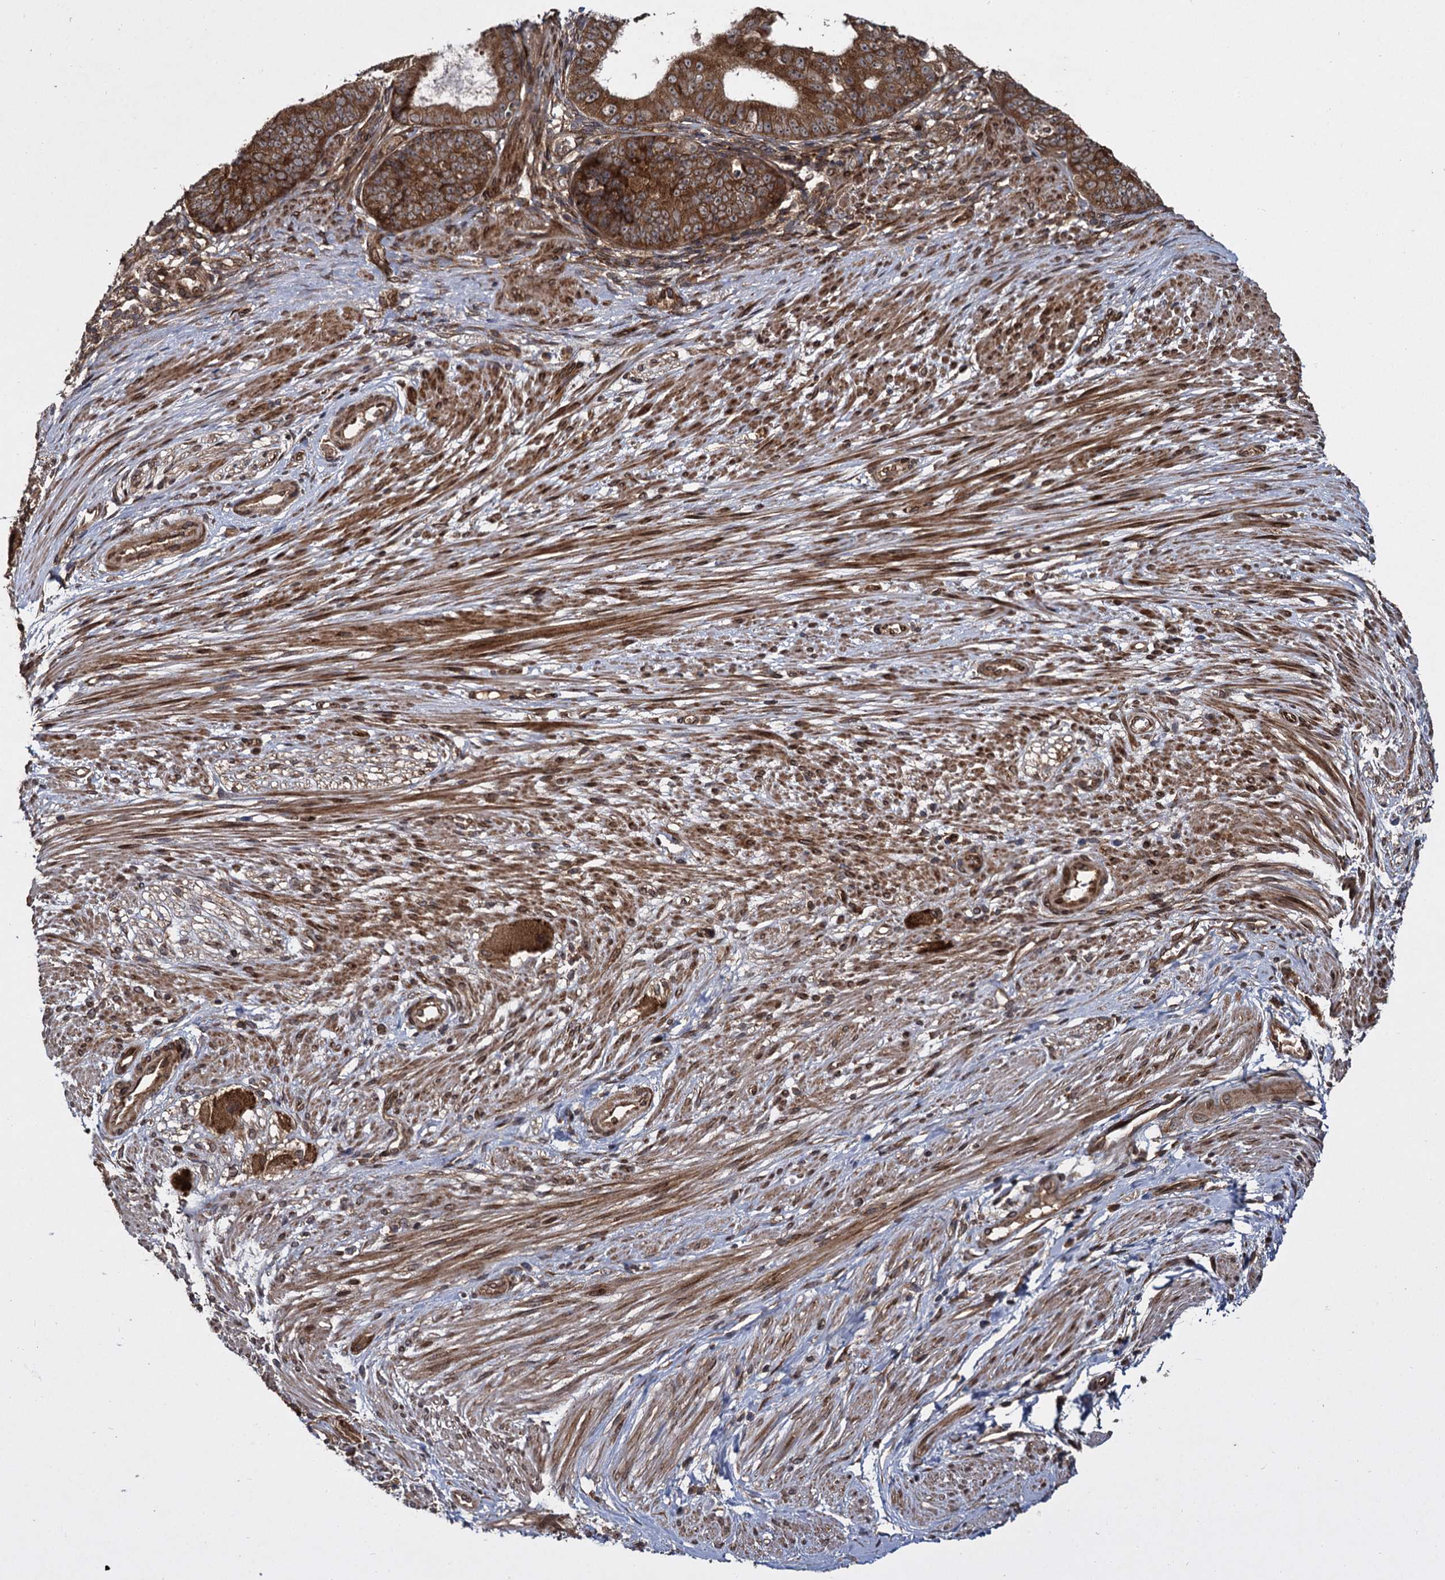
{"staining": {"intensity": "strong", "quantity": ">75%", "location": "cytoplasmic/membranous"}, "tissue": "ovarian cancer", "cell_type": "Tumor cells", "image_type": "cancer", "snomed": [{"axis": "morphology", "description": "Carcinoma, endometroid"}, {"axis": "topography", "description": "Appendix"}, {"axis": "topography", "description": "Ovary"}], "caption": "Approximately >75% of tumor cells in ovarian cancer (endometroid carcinoma) show strong cytoplasmic/membranous protein positivity as visualized by brown immunohistochemical staining.", "gene": "DCP1B", "patient": {"sex": "female", "age": 42}}